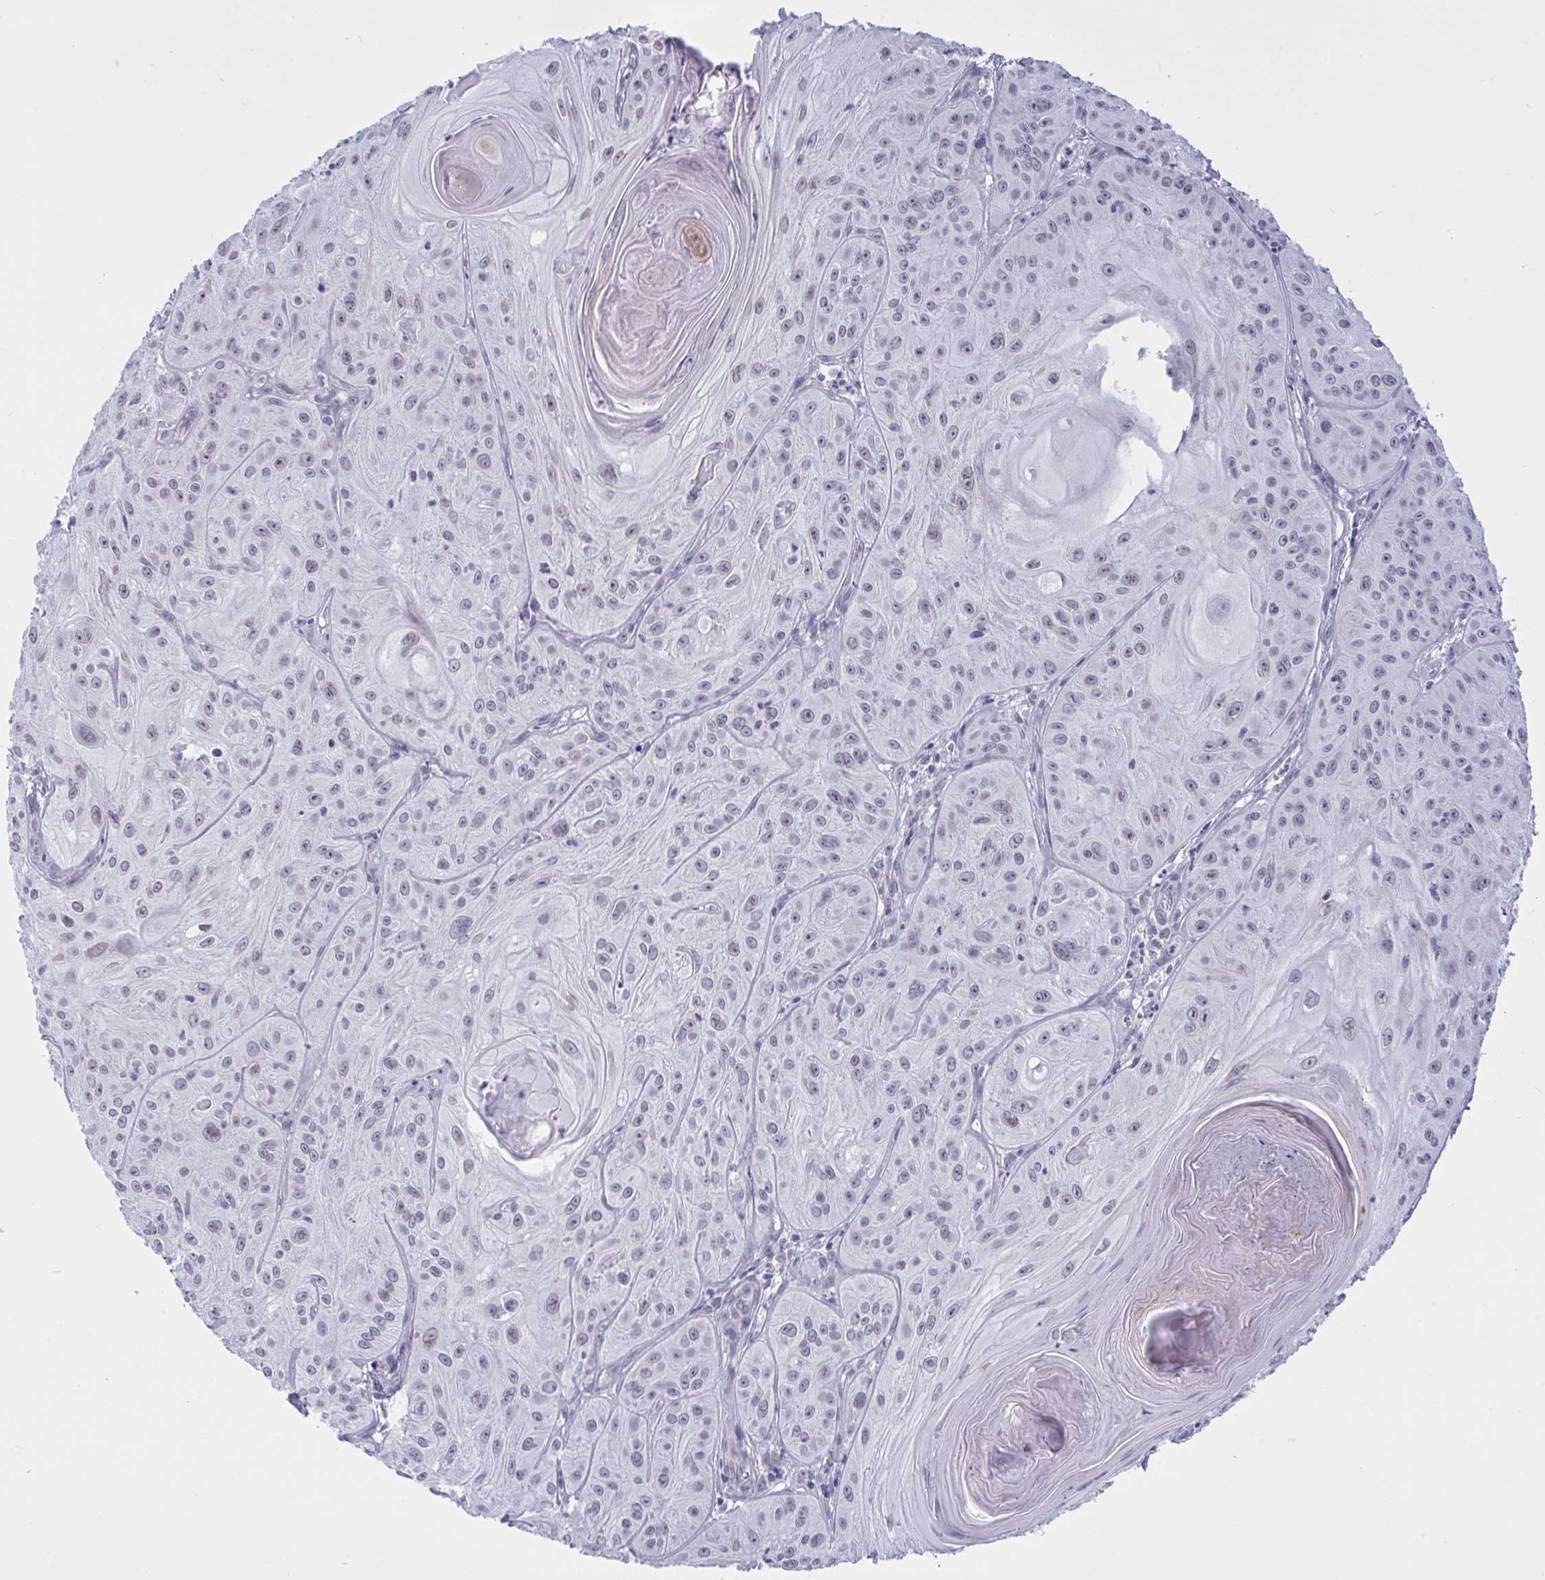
{"staining": {"intensity": "weak", "quantity": "<25%", "location": "nuclear"}, "tissue": "skin cancer", "cell_type": "Tumor cells", "image_type": "cancer", "snomed": [{"axis": "morphology", "description": "Squamous cell carcinoma, NOS"}, {"axis": "topography", "description": "Skin"}], "caption": "IHC photomicrograph of skin squamous cell carcinoma stained for a protein (brown), which exhibits no staining in tumor cells.", "gene": "DOCK11", "patient": {"sex": "male", "age": 85}}